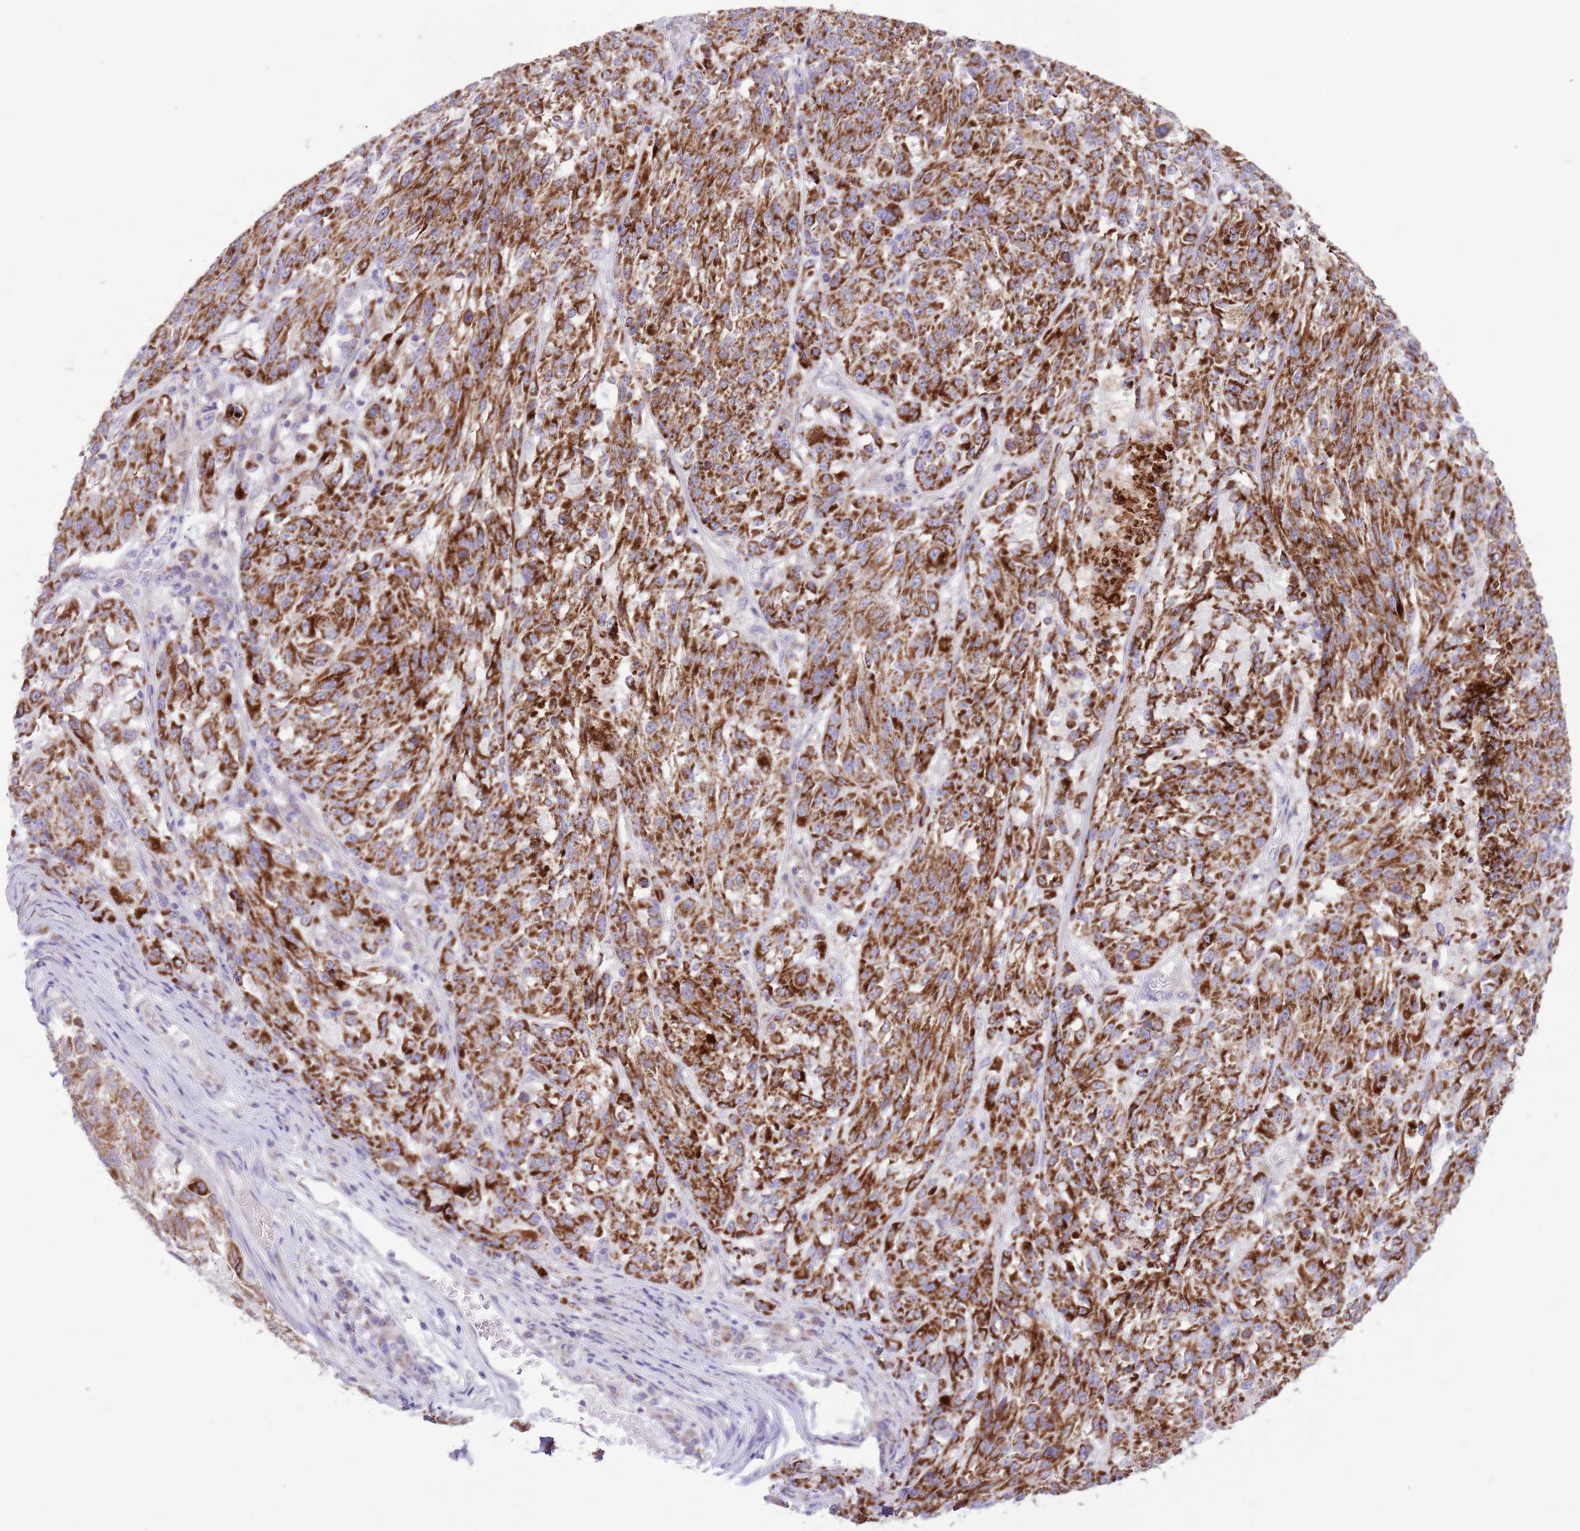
{"staining": {"intensity": "strong", "quantity": ">75%", "location": "cytoplasmic/membranous"}, "tissue": "melanoma", "cell_type": "Tumor cells", "image_type": "cancer", "snomed": [{"axis": "morphology", "description": "Malignant melanoma, NOS"}, {"axis": "topography", "description": "Skin"}], "caption": "This is an image of immunohistochemistry staining of melanoma, which shows strong expression in the cytoplasmic/membranous of tumor cells.", "gene": "OAZ2", "patient": {"sex": "male", "age": 53}}